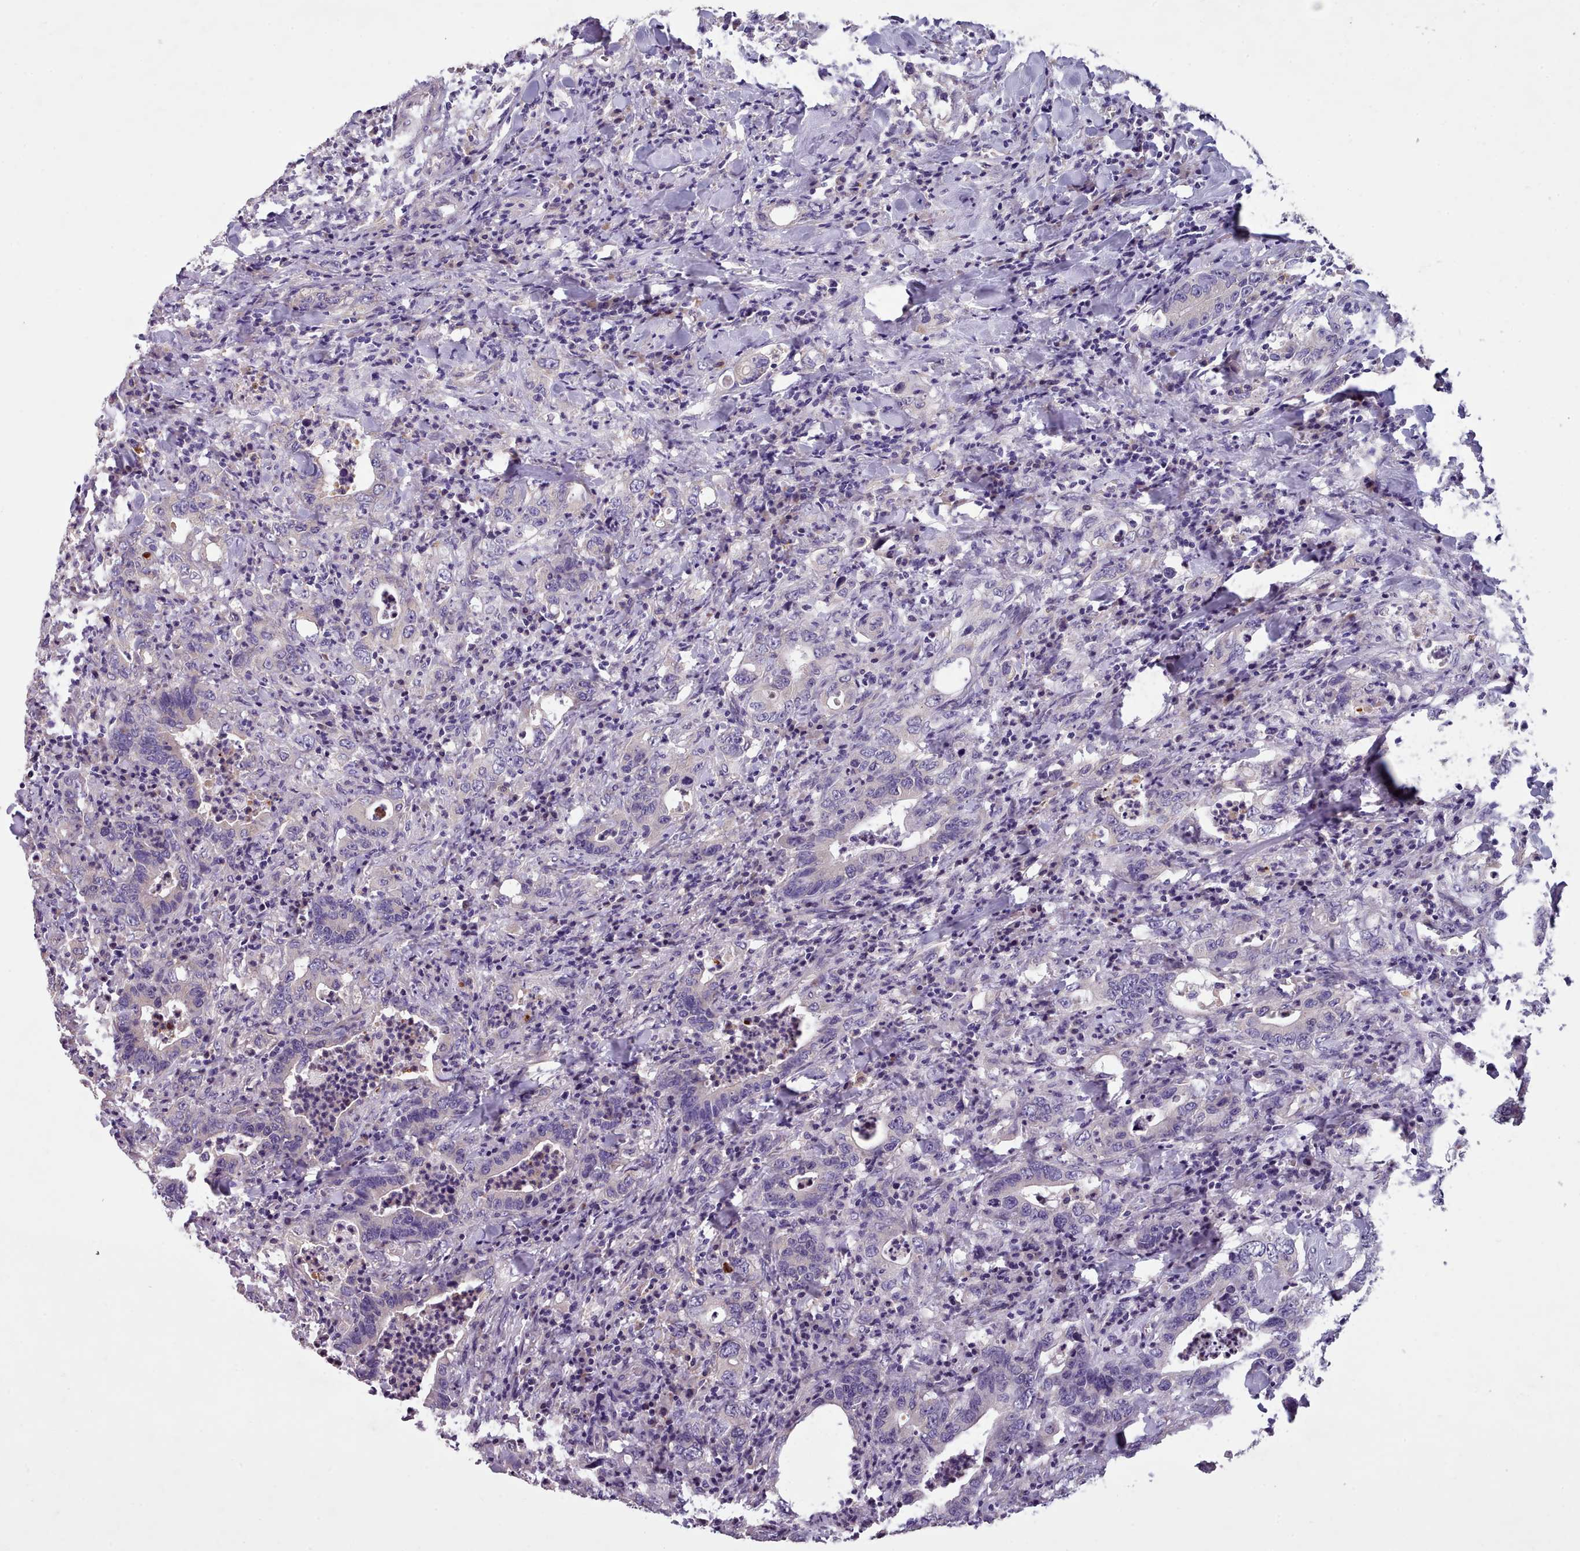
{"staining": {"intensity": "negative", "quantity": "none", "location": "none"}, "tissue": "colorectal cancer", "cell_type": "Tumor cells", "image_type": "cancer", "snomed": [{"axis": "morphology", "description": "Adenocarcinoma, NOS"}, {"axis": "topography", "description": "Colon"}], "caption": "This is an immunohistochemistry (IHC) micrograph of human colorectal cancer. There is no expression in tumor cells.", "gene": "DPF1", "patient": {"sex": "female", "age": 75}}